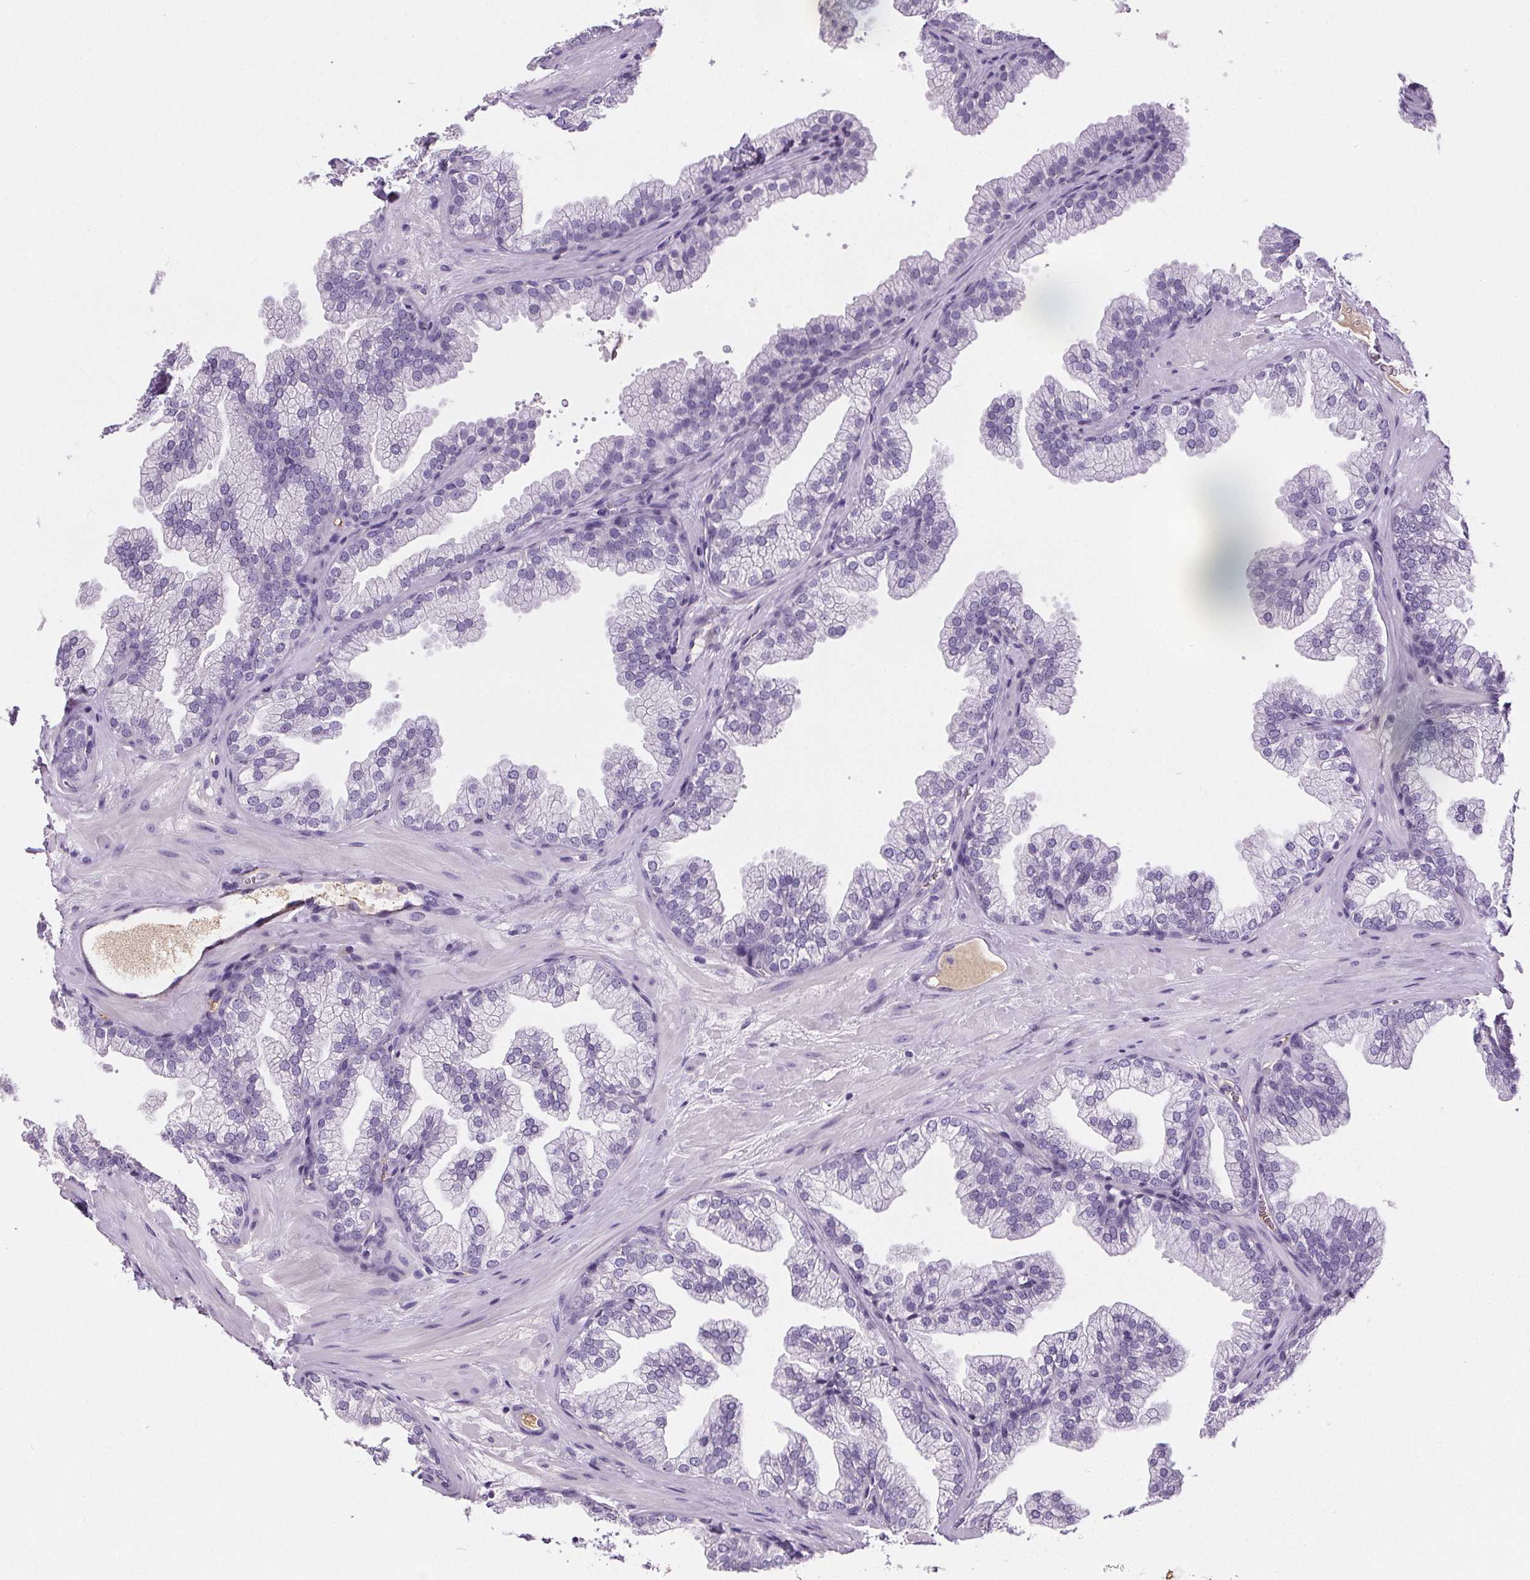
{"staining": {"intensity": "negative", "quantity": "none", "location": "none"}, "tissue": "prostate", "cell_type": "Glandular cells", "image_type": "normal", "snomed": [{"axis": "morphology", "description": "Normal tissue, NOS"}, {"axis": "topography", "description": "Prostate"}], "caption": "IHC of normal human prostate reveals no staining in glandular cells.", "gene": "CD5L", "patient": {"sex": "male", "age": 37}}